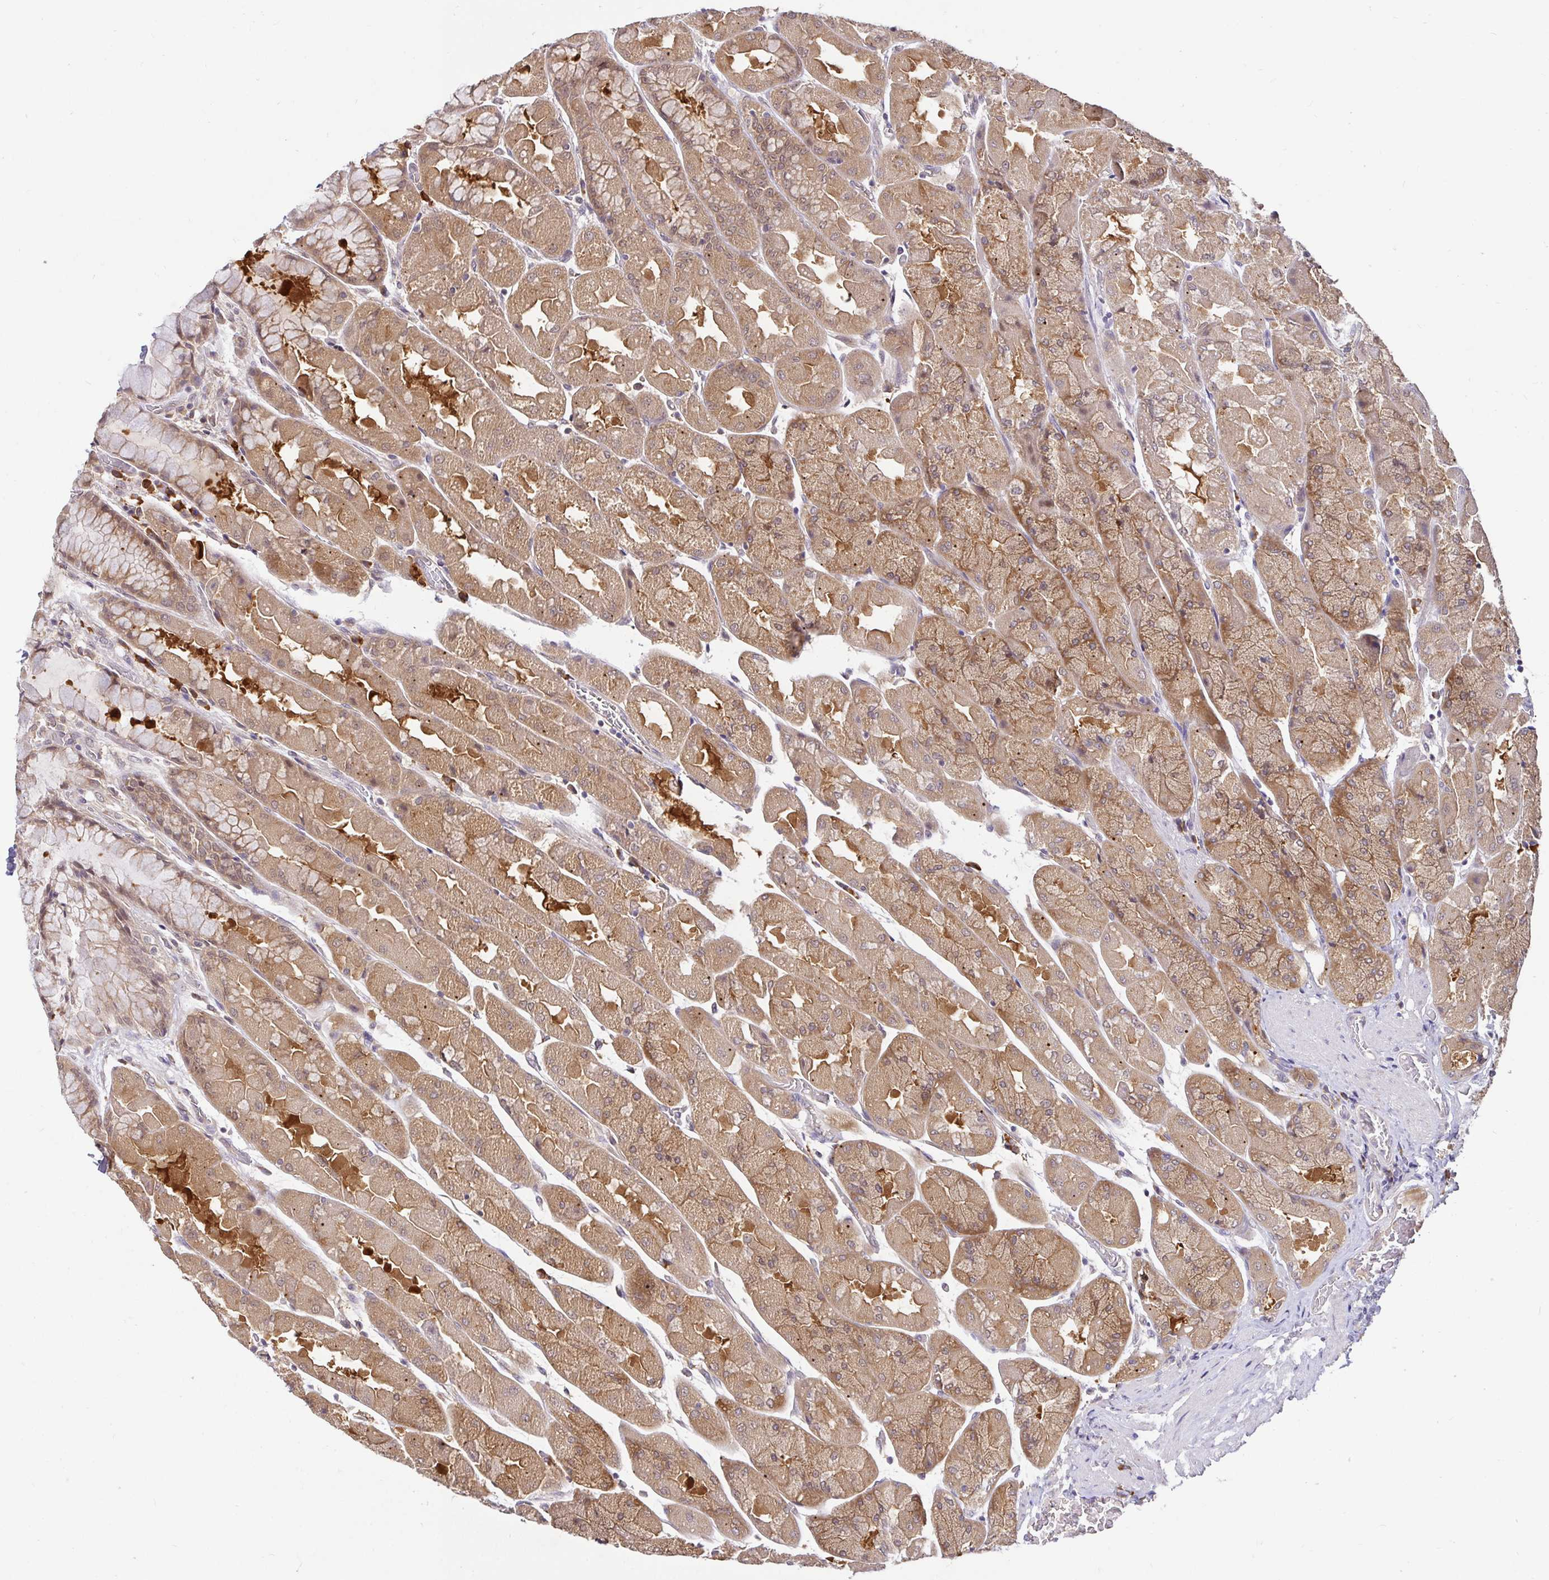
{"staining": {"intensity": "moderate", "quantity": ">75%", "location": "cytoplasmic/membranous"}, "tissue": "stomach", "cell_type": "Glandular cells", "image_type": "normal", "snomed": [{"axis": "morphology", "description": "Normal tissue, NOS"}, {"axis": "topography", "description": "Stomach"}], "caption": "Moderate cytoplasmic/membranous staining is identified in approximately >75% of glandular cells in unremarkable stomach.", "gene": "LMO4", "patient": {"sex": "female", "age": 61}}